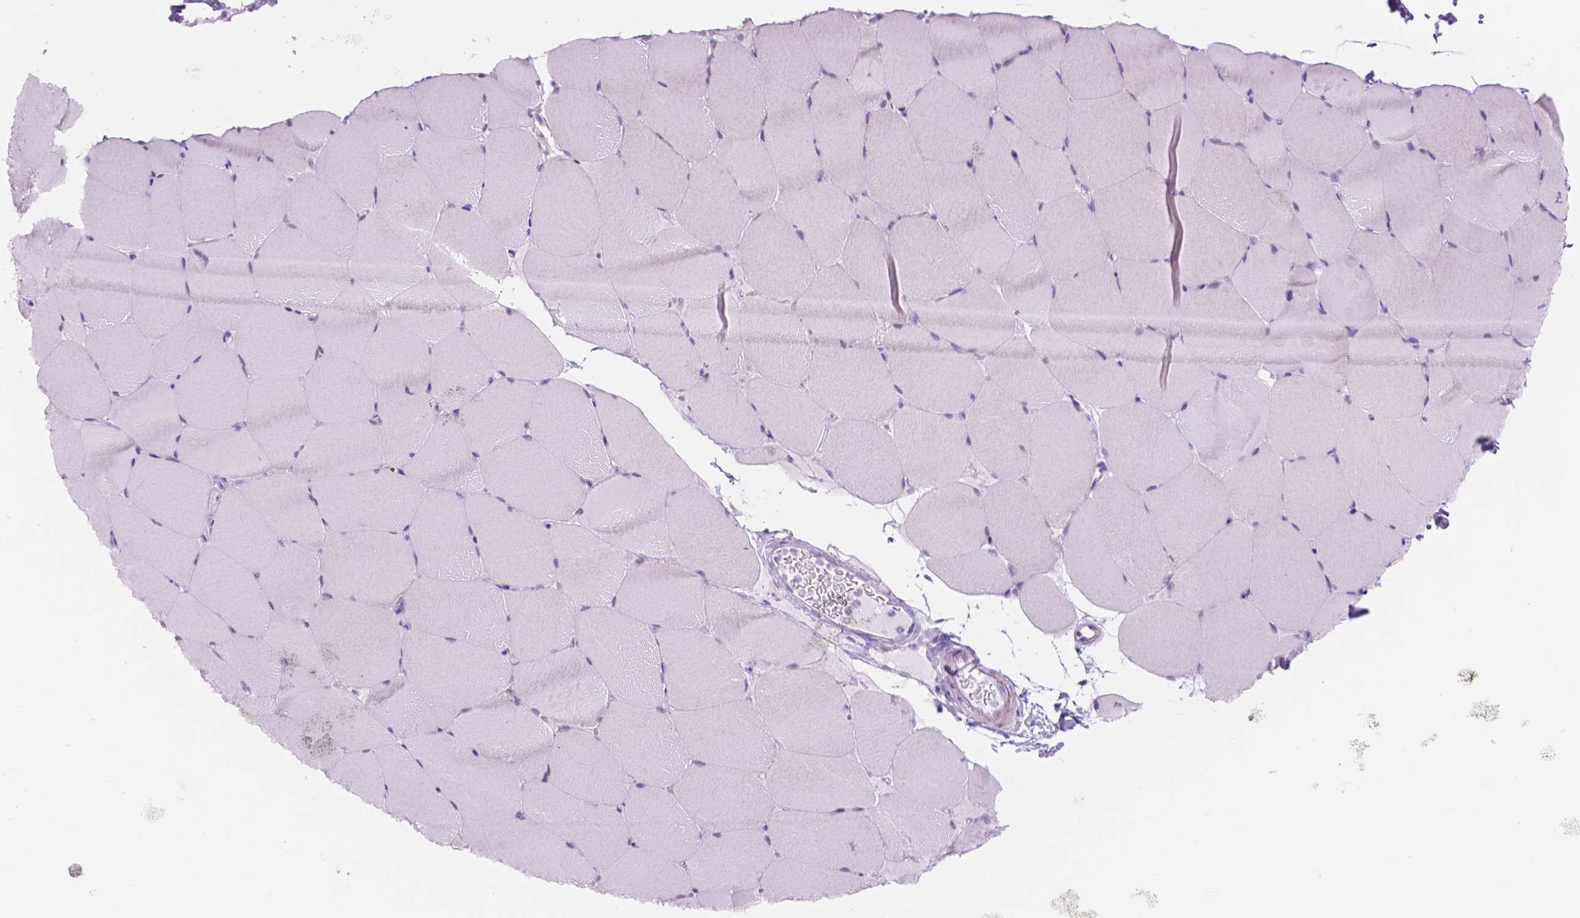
{"staining": {"intensity": "negative", "quantity": "none", "location": "none"}, "tissue": "skeletal muscle", "cell_type": "Myocytes", "image_type": "normal", "snomed": [{"axis": "morphology", "description": "Normal tissue, NOS"}, {"axis": "topography", "description": "Skeletal muscle"}], "caption": "Immunohistochemistry (IHC) of benign skeletal muscle reveals no staining in myocytes. Brightfield microscopy of immunohistochemistry stained with DAB (brown) and hematoxylin (blue), captured at high magnification.", "gene": "DCC", "patient": {"sex": "female", "age": 37}}